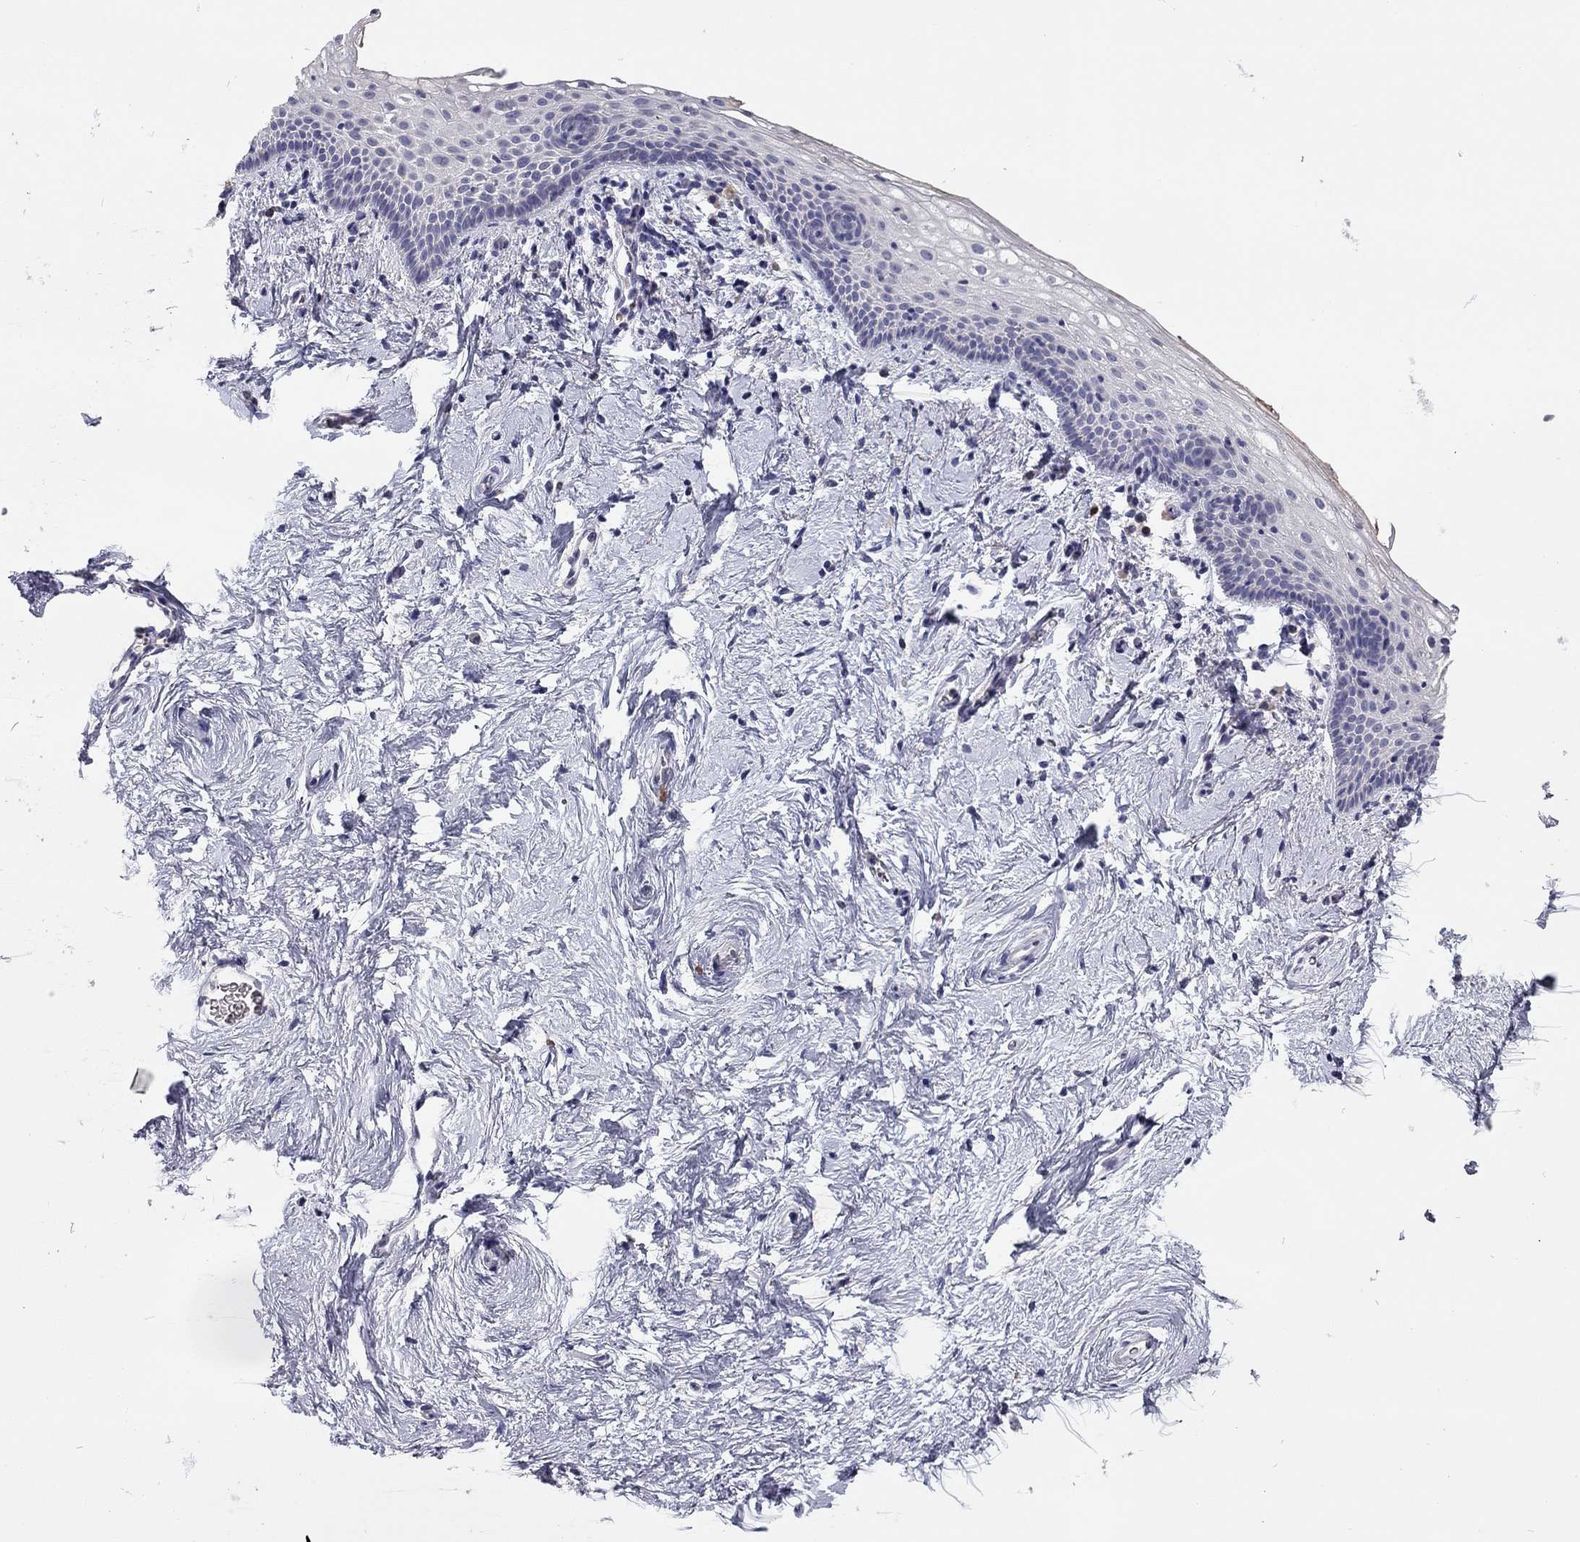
{"staining": {"intensity": "negative", "quantity": "none", "location": "none"}, "tissue": "vagina", "cell_type": "Squamous epithelial cells", "image_type": "normal", "snomed": [{"axis": "morphology", "description": "Normal tissue, NOS"}, {"axis": "topography", "description": "Vagina"}], "caption": "The image demonstrates no significant positivity in squamous epithelial cells of vagina.", "gene": "SCARB1", "patient": {"sex": "female", "age": 61}}